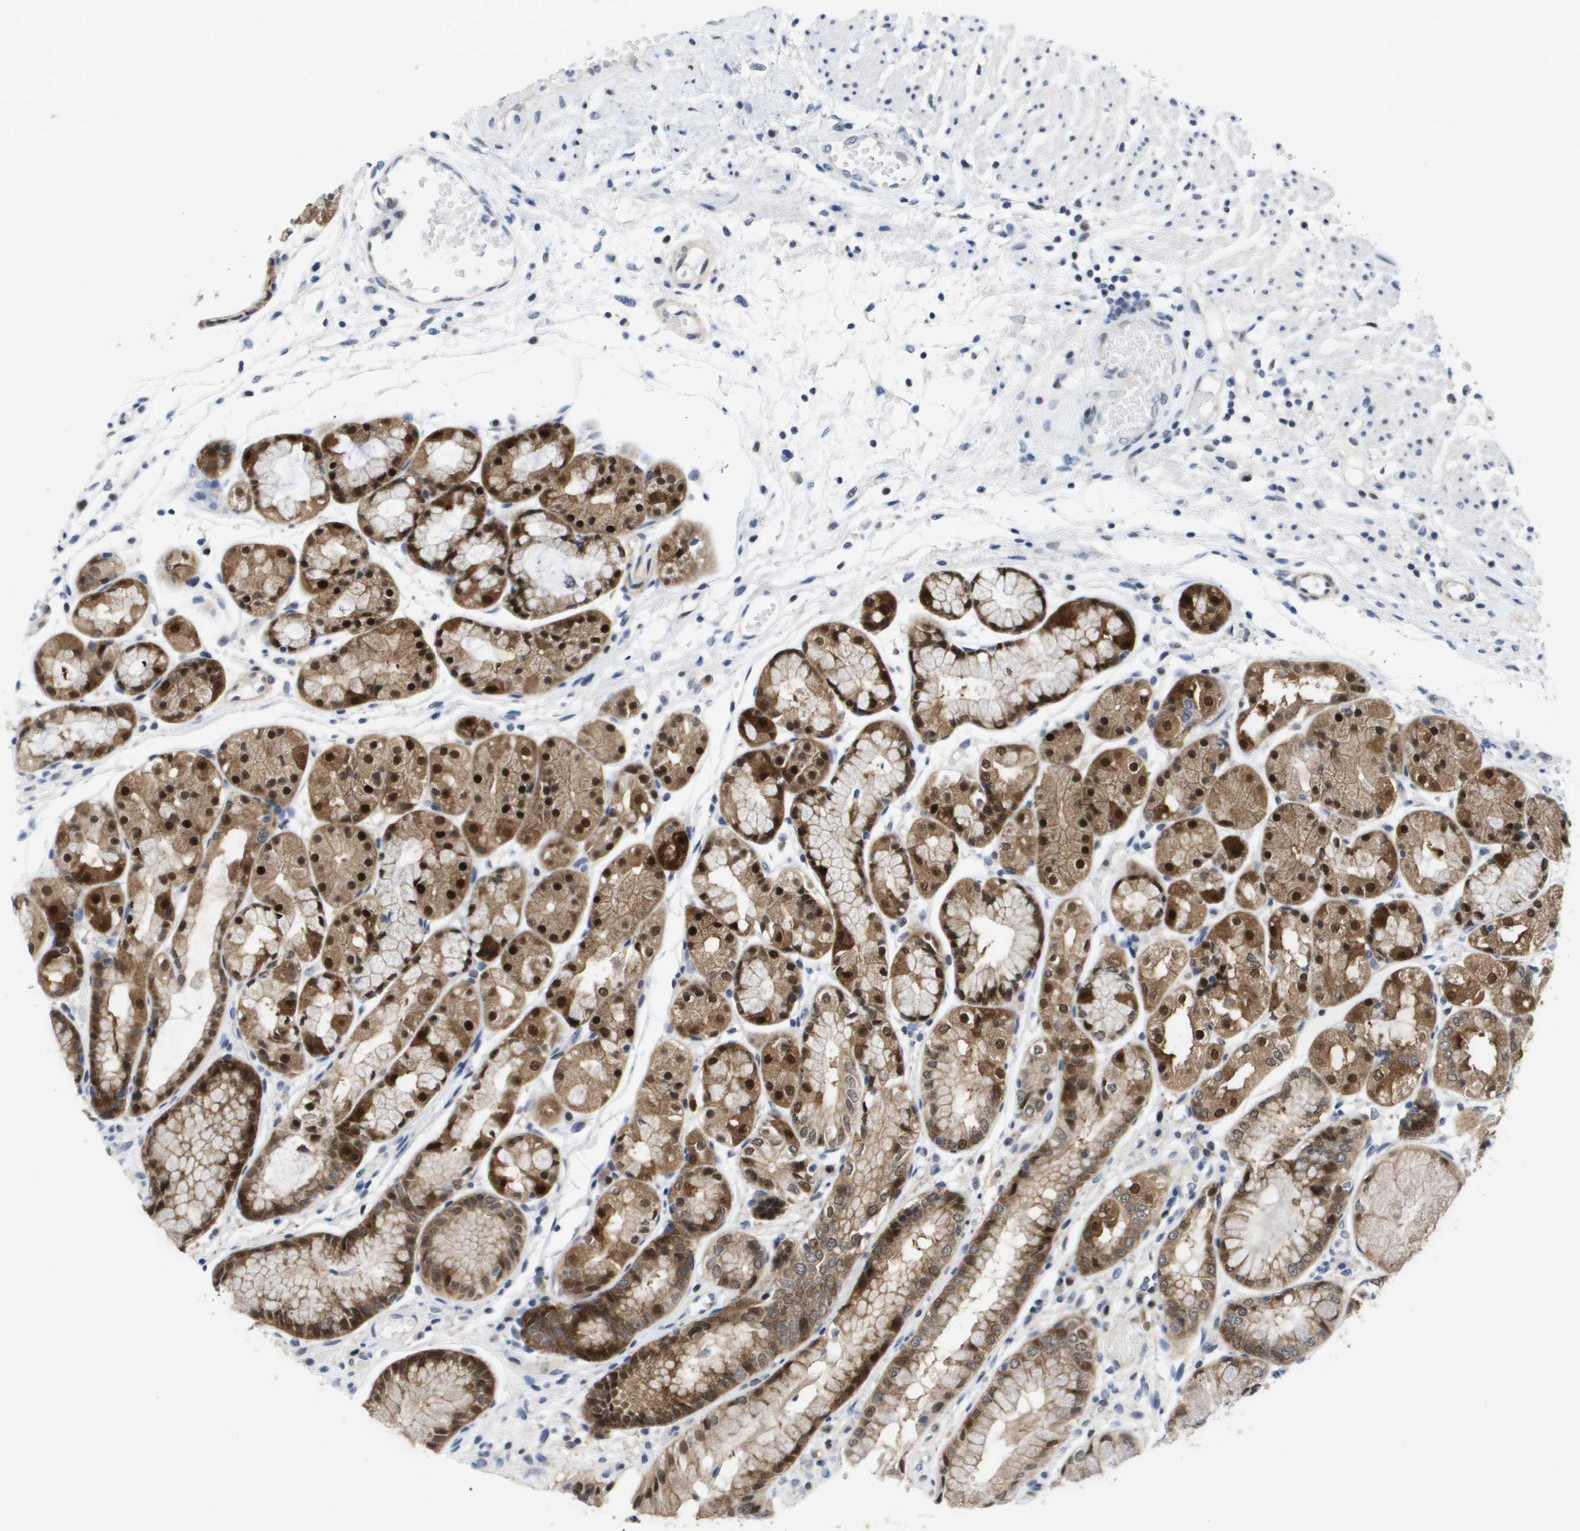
{"staining": {"intensity": "strong", "quantity": ">75%", "location": "cytoplasmic/membranous,nuclear"}, "tissue": "stomach", "cell_type": "Glandular cells", "image_type": "normal", "snomed": [{"axis": "morphology", "description": "Normal tissue, NOS"}, {"axis": "topography", "description": "Stomach, upper"}], "caption": "Brown immunohistochemical staining in normal human stomach exhibits strong cytoplasmic/membranous,nuclear staining in about >75% of glandular cells.", "gene": "FKBP4", "patient": {"sex": "male", "age": 72}}